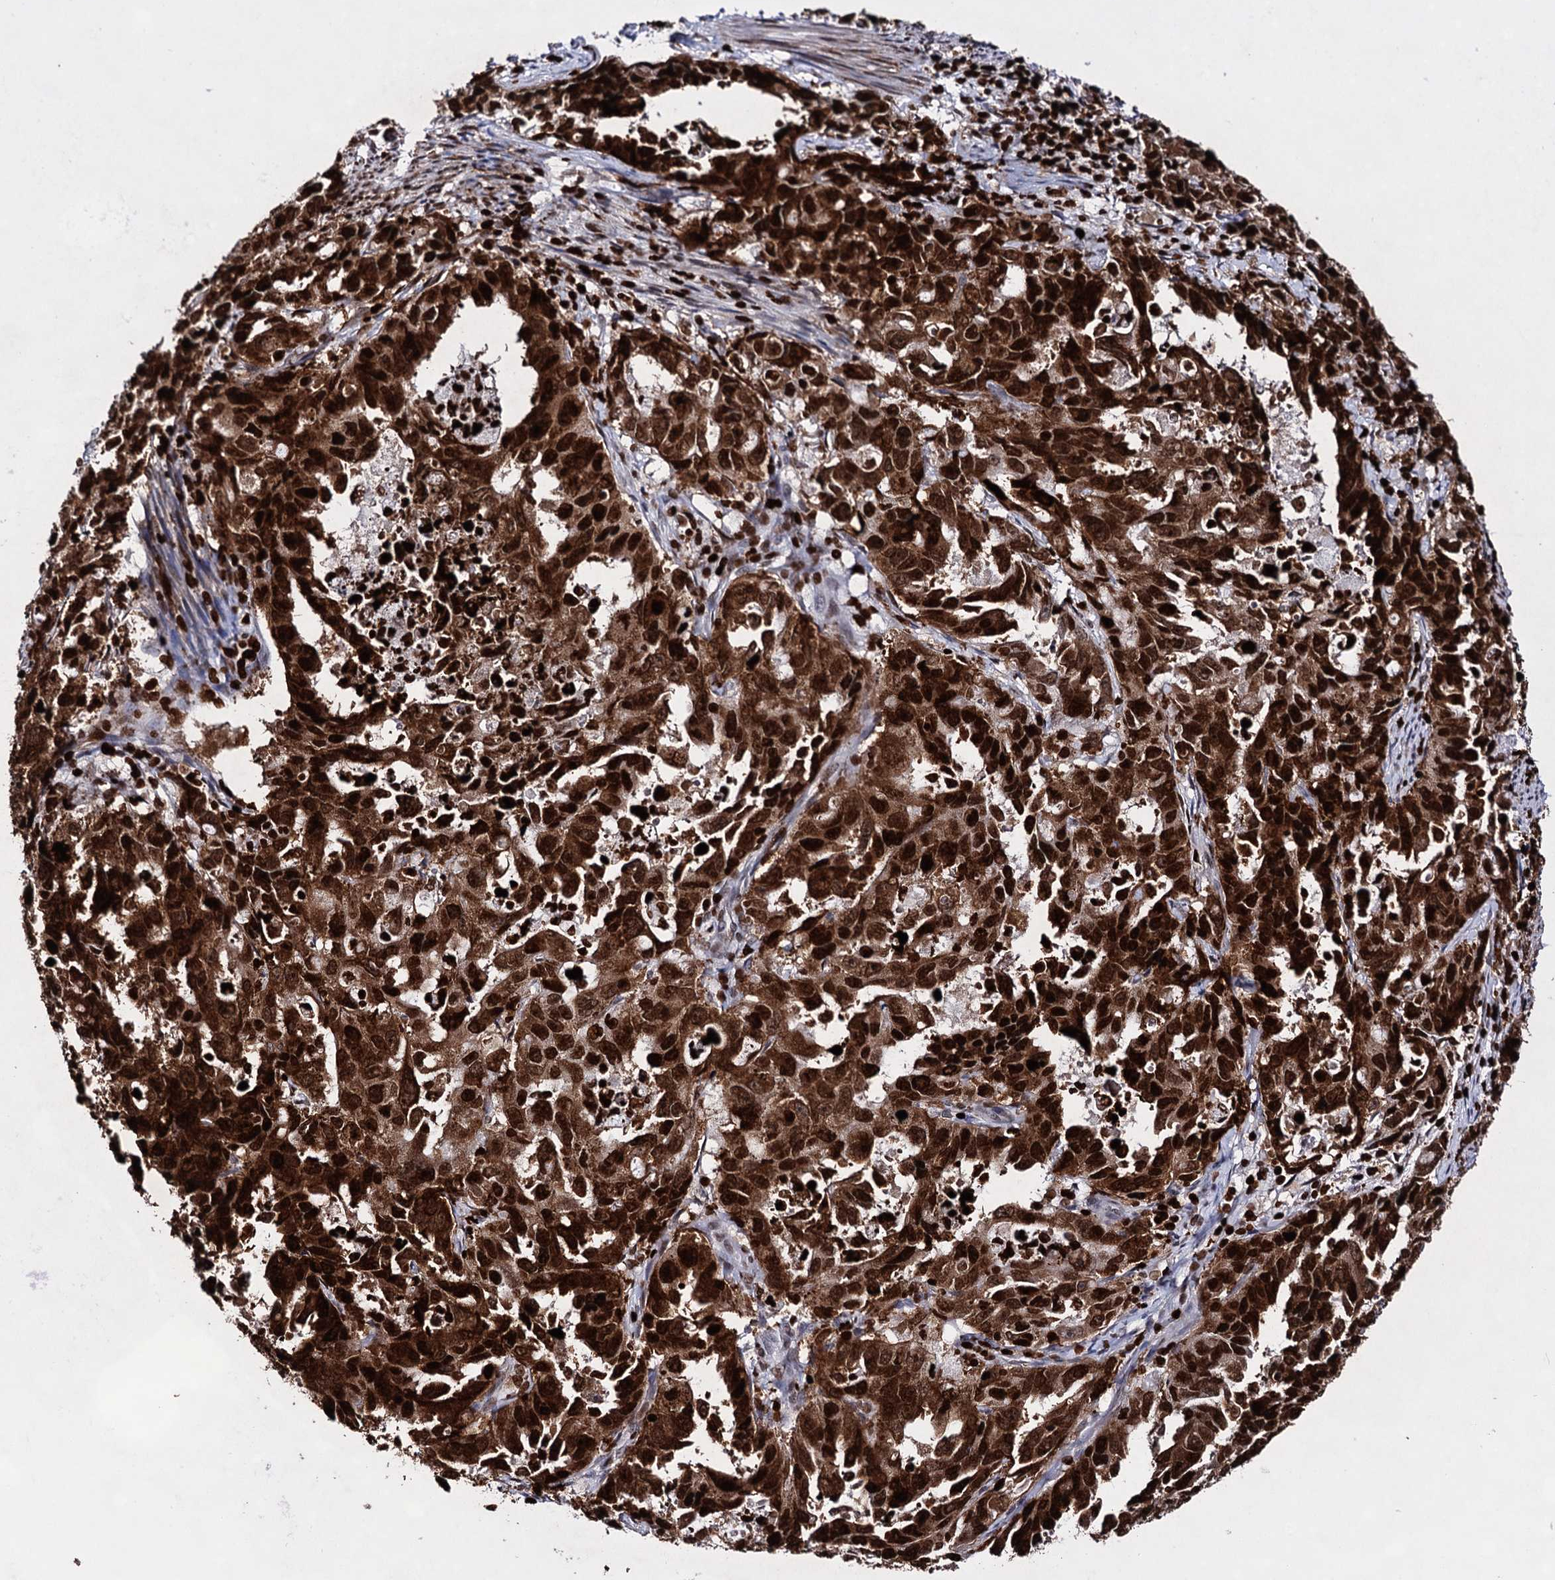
{"staining": {"intensity": "strong", "quantity": ">75%", "location": "nuclear"}, "tissue": "endometrial cancer", "cell_type": "Tumor cells", "image_type": "cancer", "snomed": [{"axis": "morphology", "description": "Adenocarcinoma, NOS"}, {"axis": "topography", "description": "Endometrium"}], "caption": "Human adenocarcinoma (endometrial) stained for a protein (brown) shows strong nuclear positive expression in approximately >75% of tumor cells.", "gene": "HMGB2", "patient": {"sex": "female", "age": 65}}